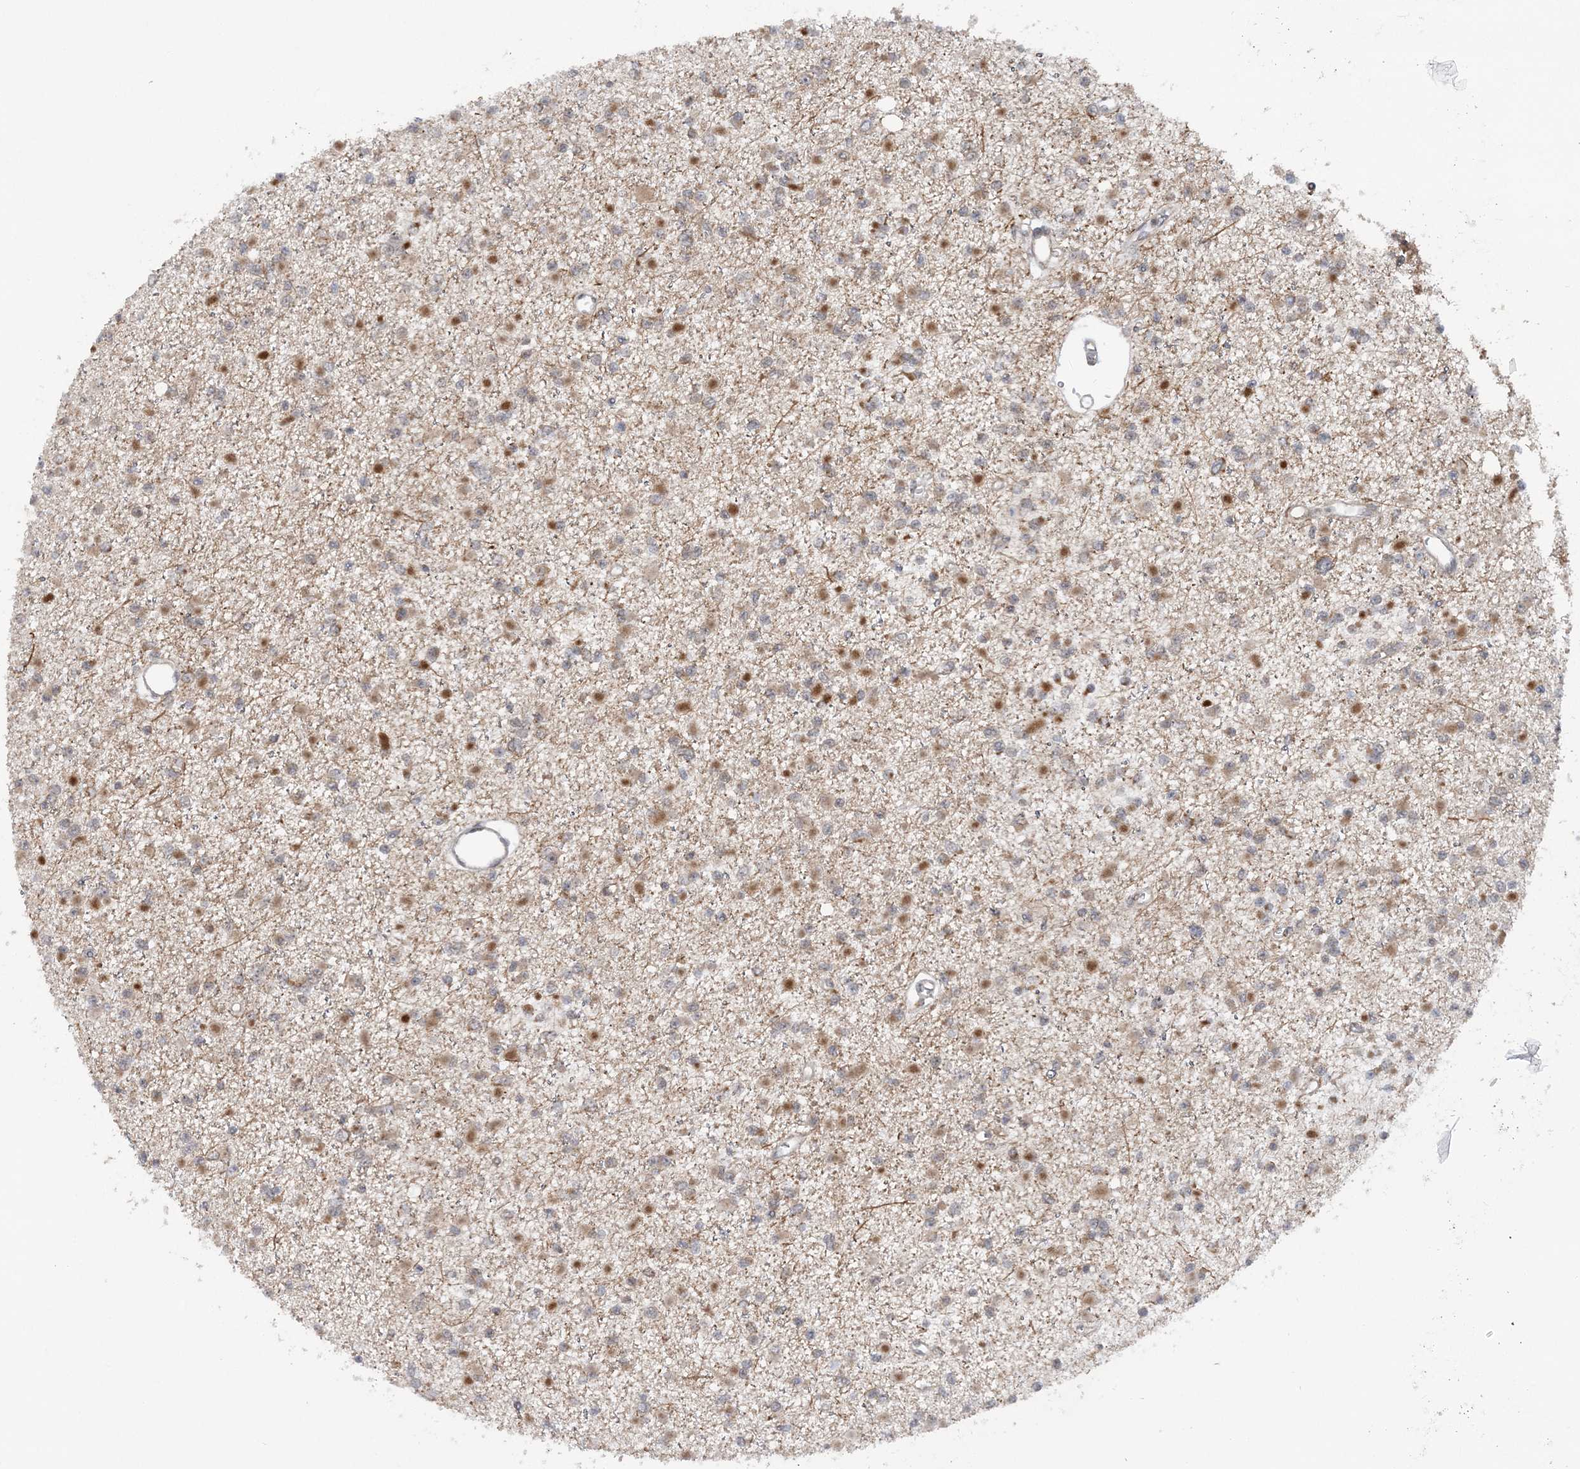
{"staining": {"intensity": "moderate", "quantity": "25%-75%", "location": "cytoplasmic/membranous"}, "tissue": "glioma", "cell_type": "Tumor cells", "image_type": "cancer", "snomed": [{"axis": "morphology", "description": "Glioma, malignant, Low grade"}, {"axis": "topography", "description": "Brain"}], "caption": "Human malignant glioma (low-grade) stained for a protein (brown) displays moderate cytoplasmic/membranous positive positivity in about 25%-75% of tumor cells.", "gene": "MRPL47", "patient": {"sex": "female", "age": 22}}